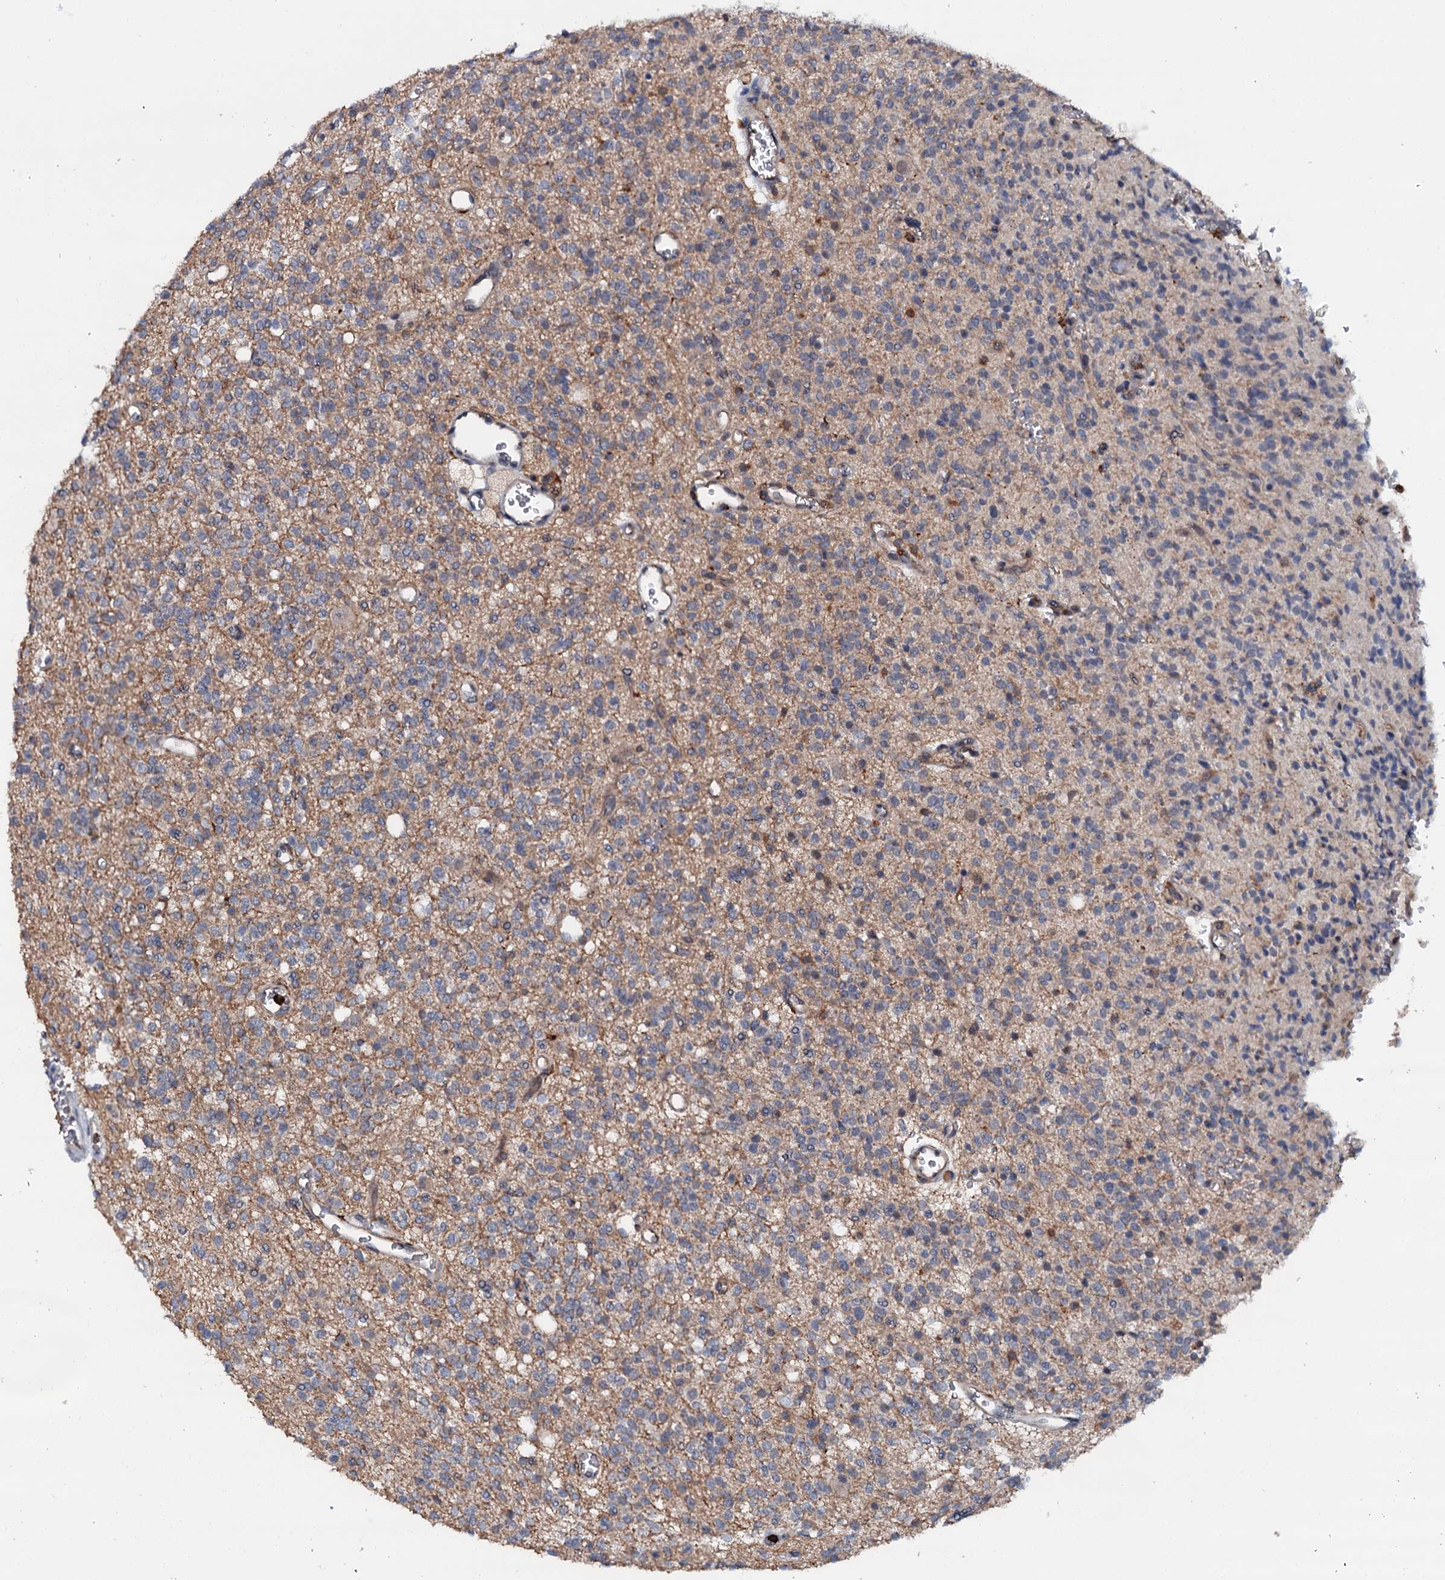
{"staining": {"intensity": "weak", "quantity": "<25%", "location": "cytoplasmic/membranous"}, "tissue": "glioma", "cell_type": "Tumor cells", "image_type": "cancer", "snomed": [{"axis": "morphology", "description": "Glioma, malignant, High grade"}, {"axis": "topography", "description": "Brain"}], "caption": "DAB (3,3'-diaminobenzidine) immunohistochemical staining of glioma reveals no significant expression in tumor cells.", "gene": "VAMP8", "patient": {"sex": "male", "age": 34}}